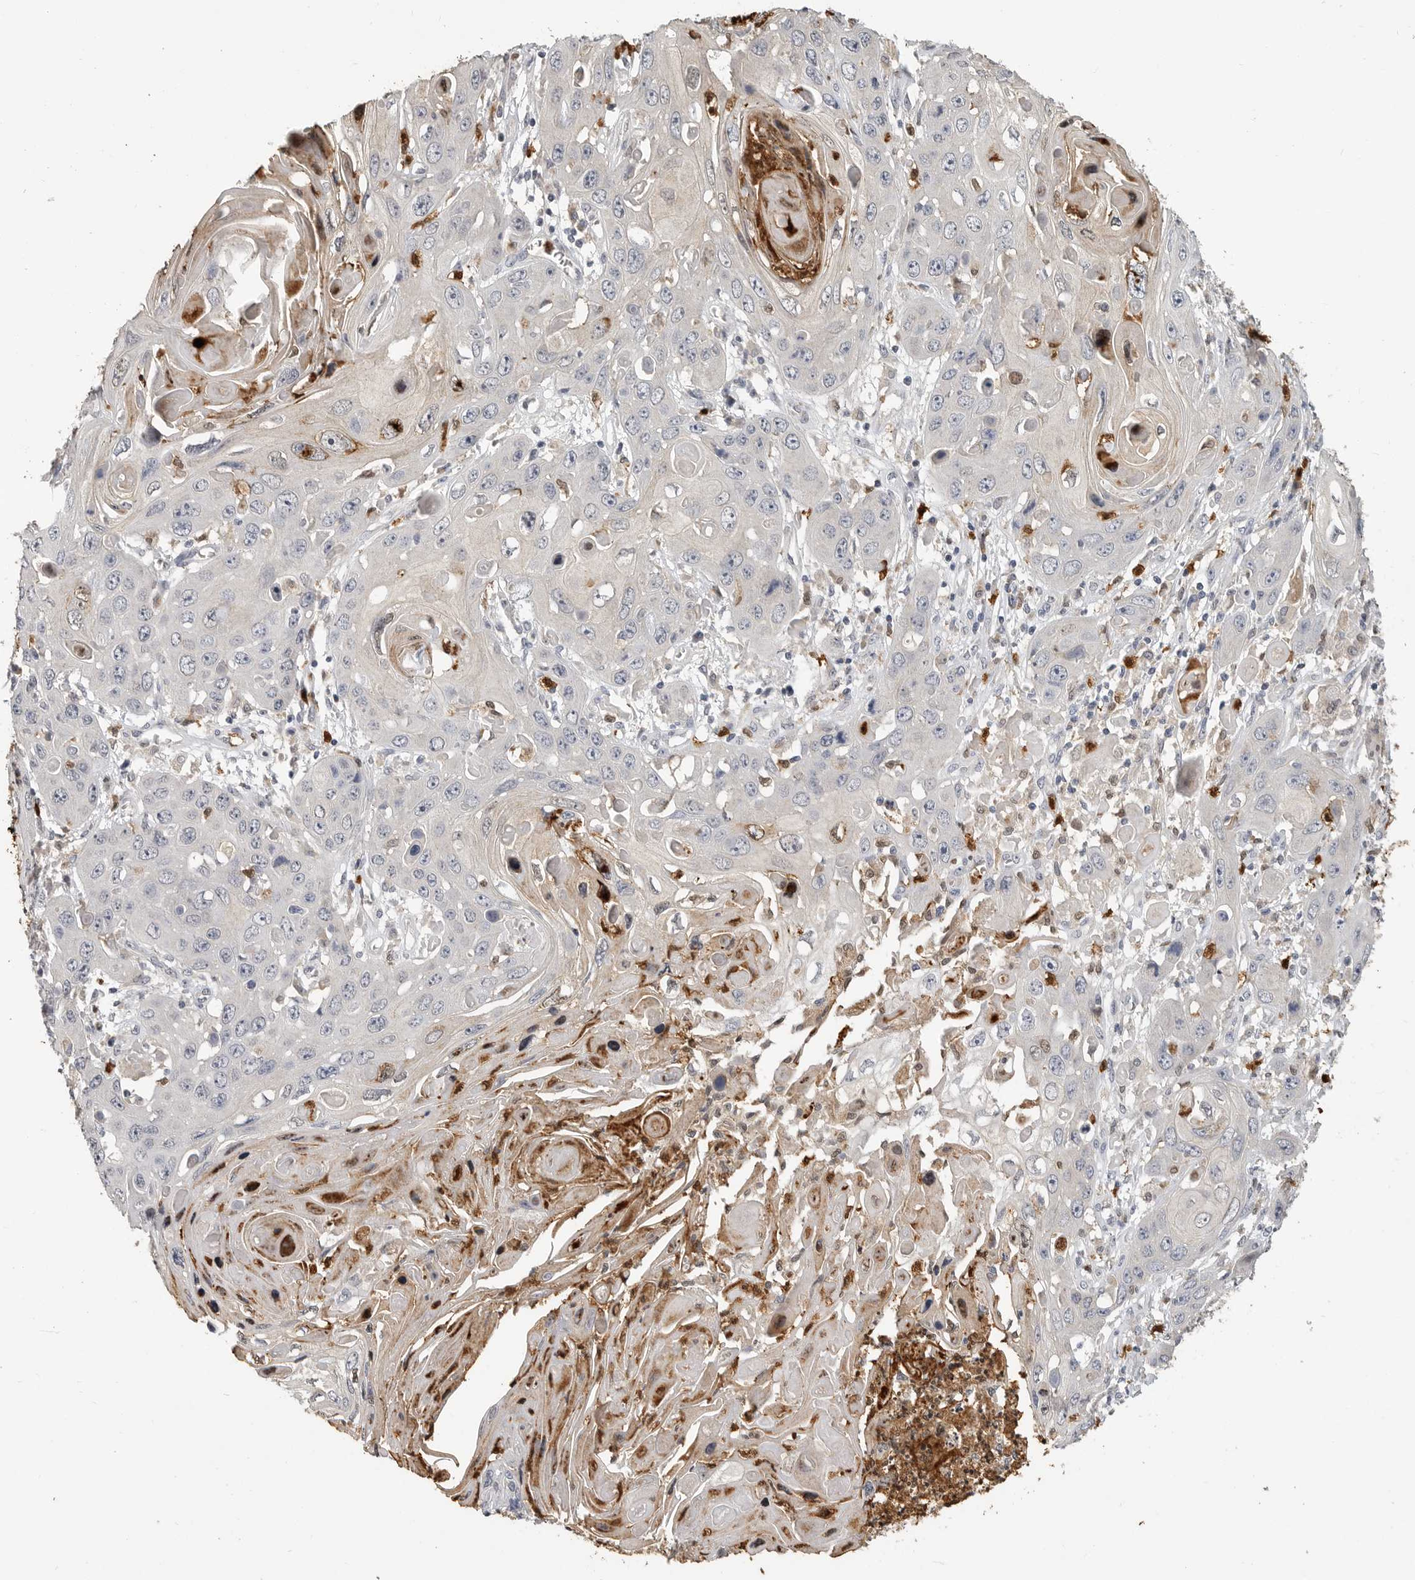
{"staining": {"intensity": "negative", "quantity": "none", "location": "none"}, "tissue": "skin cancer", "cell_type": "Tumor cells", "image_type": "cancer", "snomed": [{"axis": "morphology", "description": "Squamous cell carcinoma, NOS"}, {"axis": "topography", "description": "Skin"}], "caption": "This is an immunohistochemistry (IHC) image of human squamous cell carcinoma (skin). There is no positivity in tumor cells.", "gene": "LTBR", "patient": {"sex": "male", "age": 55}}